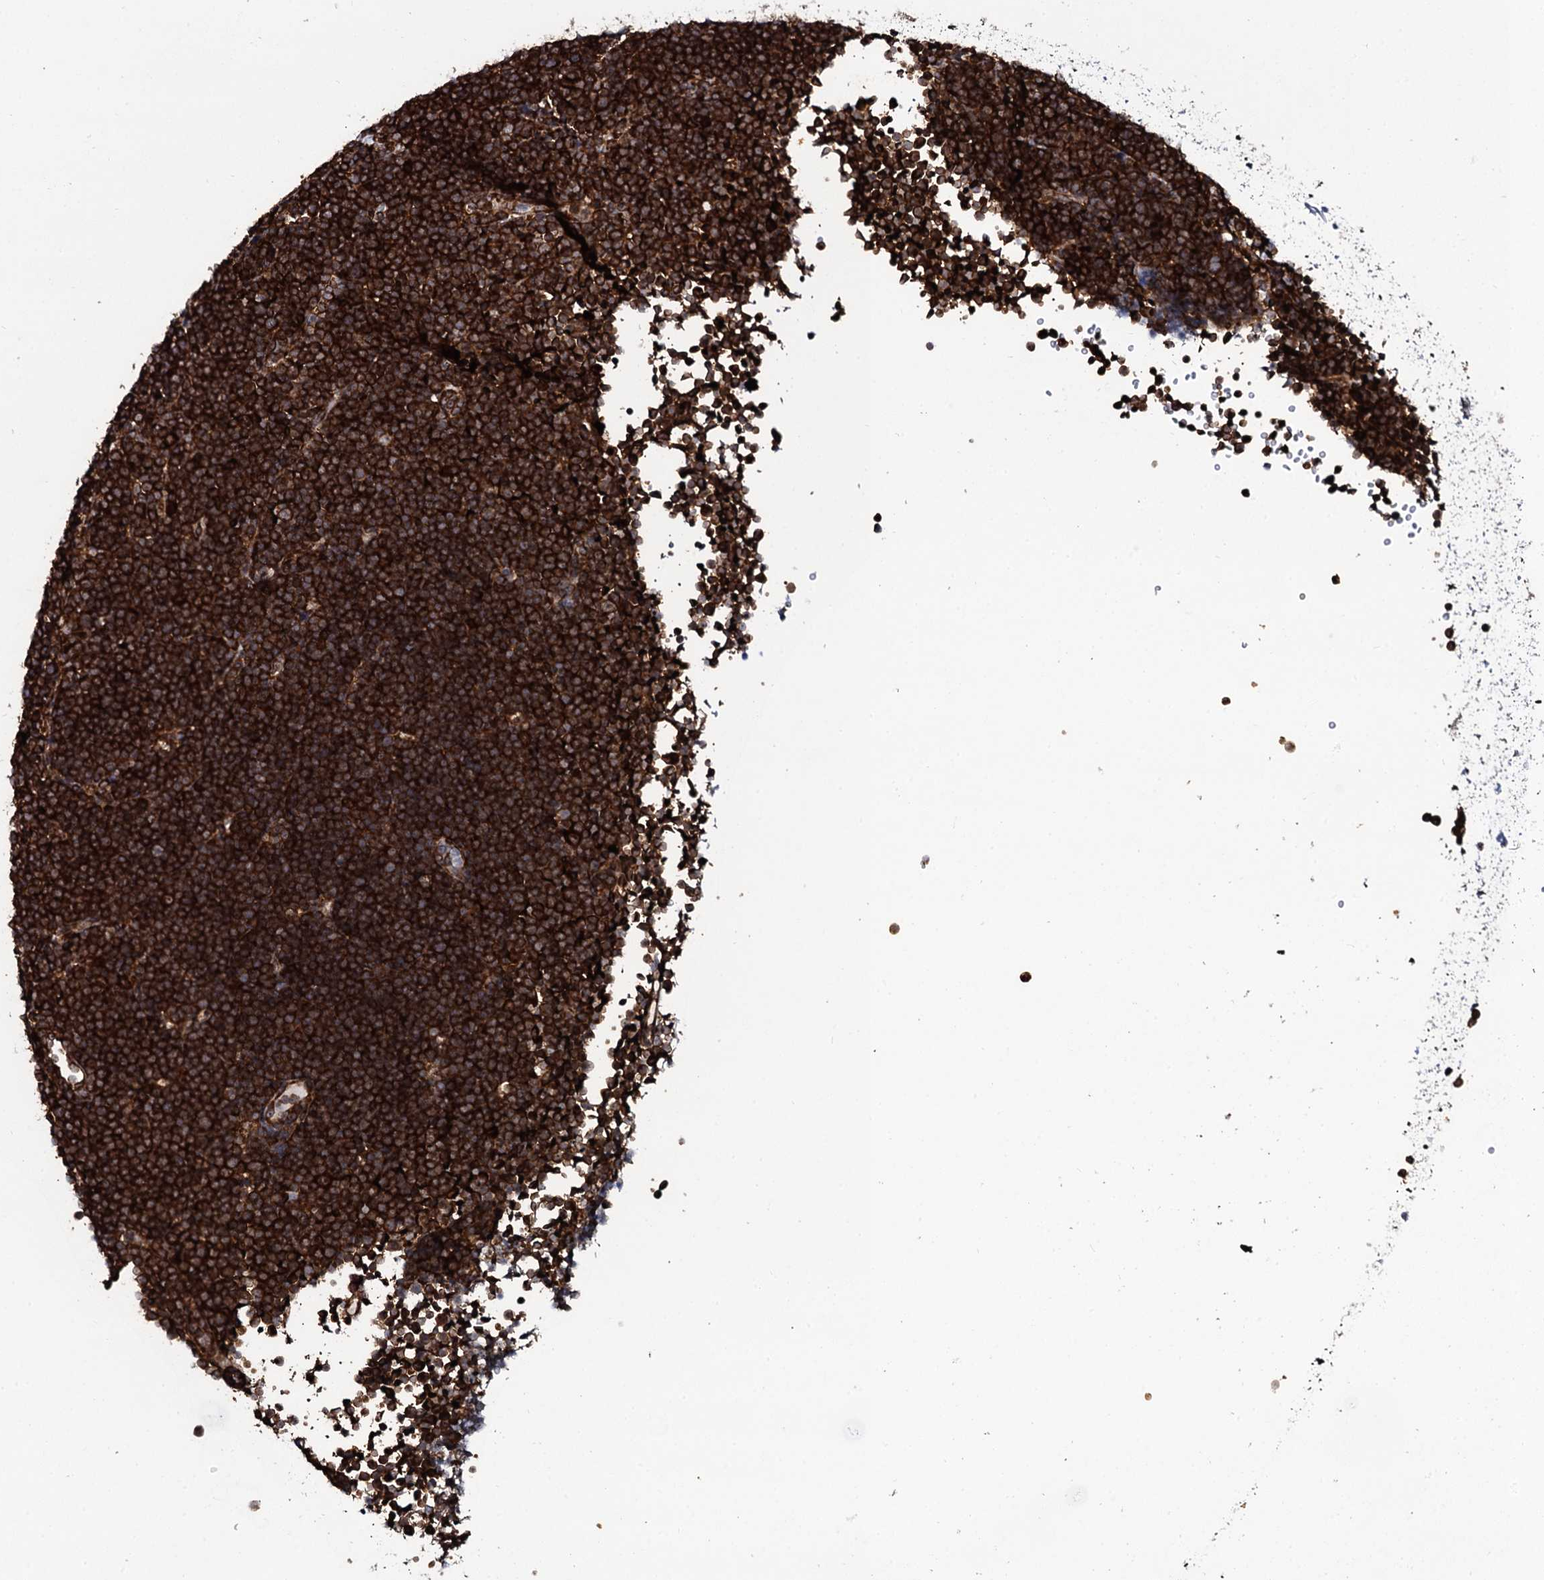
{"staining": {"intensity": "strong", "quantity": ">75%", "location": "cytoplasmic/membranous"}, "tissue": "lymphoma", "cell_type": "Tumor cells", "image_type": "cancer", "snomed": [{"axis": "morphology", "description": "Malignant lymphoma, non-Hodgkin's type, High grade"}, {"axis": "topography", "description": "Lymph node"}], "caption": "Malignant lymphoma, non-Hodgkin's type (high-grade) stained with IHC reveals strong cytoplasmic/membranous positivity in approximately >75% of tumor cells. The protein is stained brown, and the nuclei are stained in blue (DAB (3,3'-diaminobenzidine) IHC with brightfield microscopy, high magnification).", "gene": "SPTY2D1", "patient": {"sex": "male", "age": 13}}